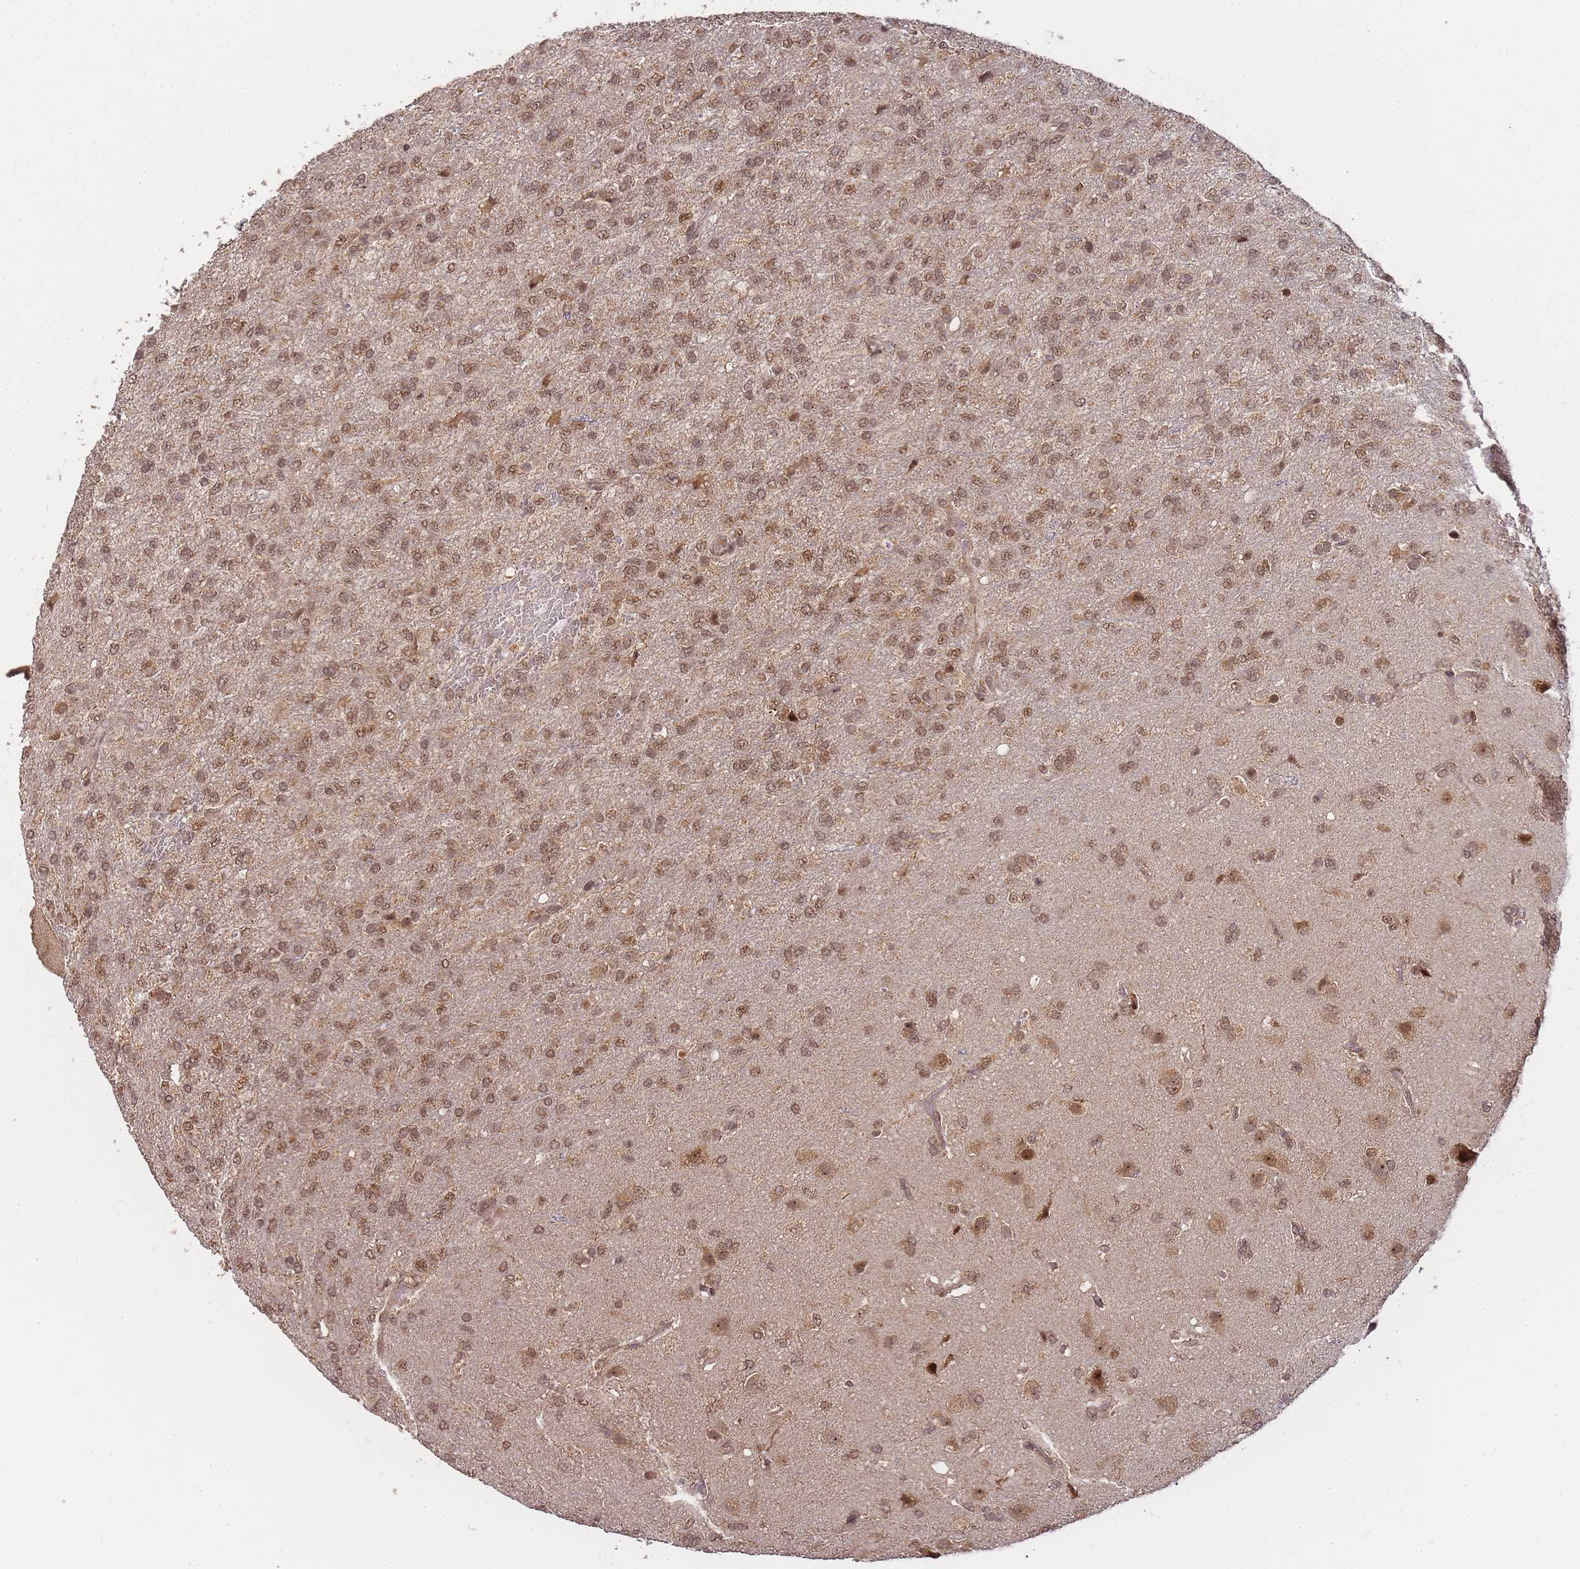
{"staining": {"intensity": "moderate", "quantity": ">75%", "location": "nuclear"}, "tissue": "glioma", "cell_type": "Tumor cells", "image_type": "cancer", "snomed": [{"axis": "morphology", "description": "Glioma, malignant, High grade"}, {"axis": "topography", "description": "Brain"}], "caption": "High-magnification brightfield microscopy of malignant glioma (high-grade) stained with DAB (3,3'-diaminobenzidine) (brown) and counterstained with hematoxylin (blue). tumor cells exhibit moderate nuclear staining is seen in about>75% of cells.", "gene": "ZNF497", "patient": {"sex": "female", "age": 74}}